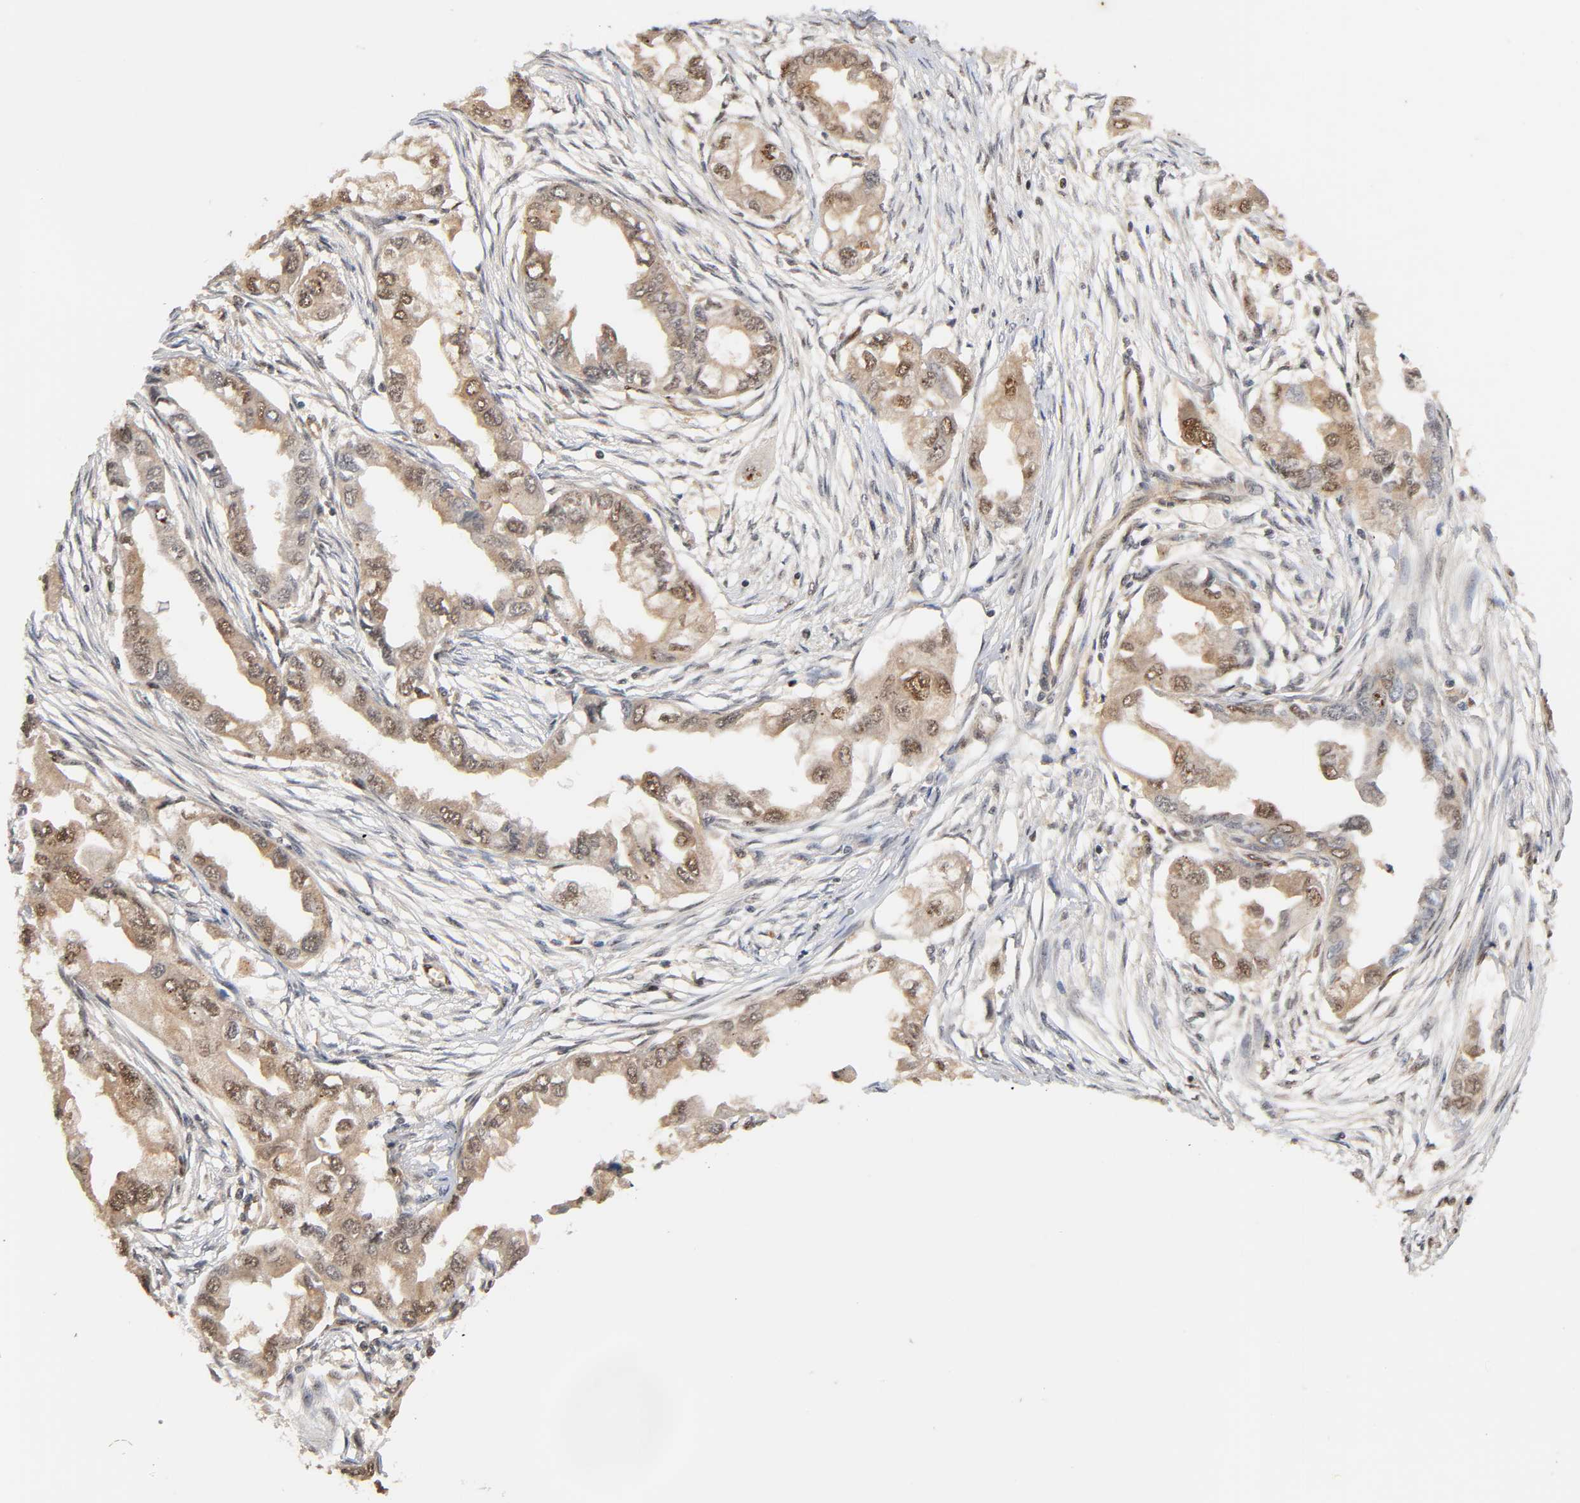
{"staining": {"intensity": "moderate", "quantity": "25%-75%", "location": "cytoplasmic/membranous,nuclear"}, "tissue": "endometrial cancer", "cell_type": "Tumor cells", "image_type": "cancer", "snomed": [{"axis": "morphology", "description": "Adenocarcinoma, NOS"}, {"axis": "topography", "description": "Endometrium"}], "caption": "A brown stain highlights moderate cytoplasmic/membranous and nuclear staining of a protein in endometrial cancer tumor cells. (DAB = brown stain, brightfield microscopy at high magnification).", "gene": "UBC", "patient": {"sex": "female", "age": 67}}